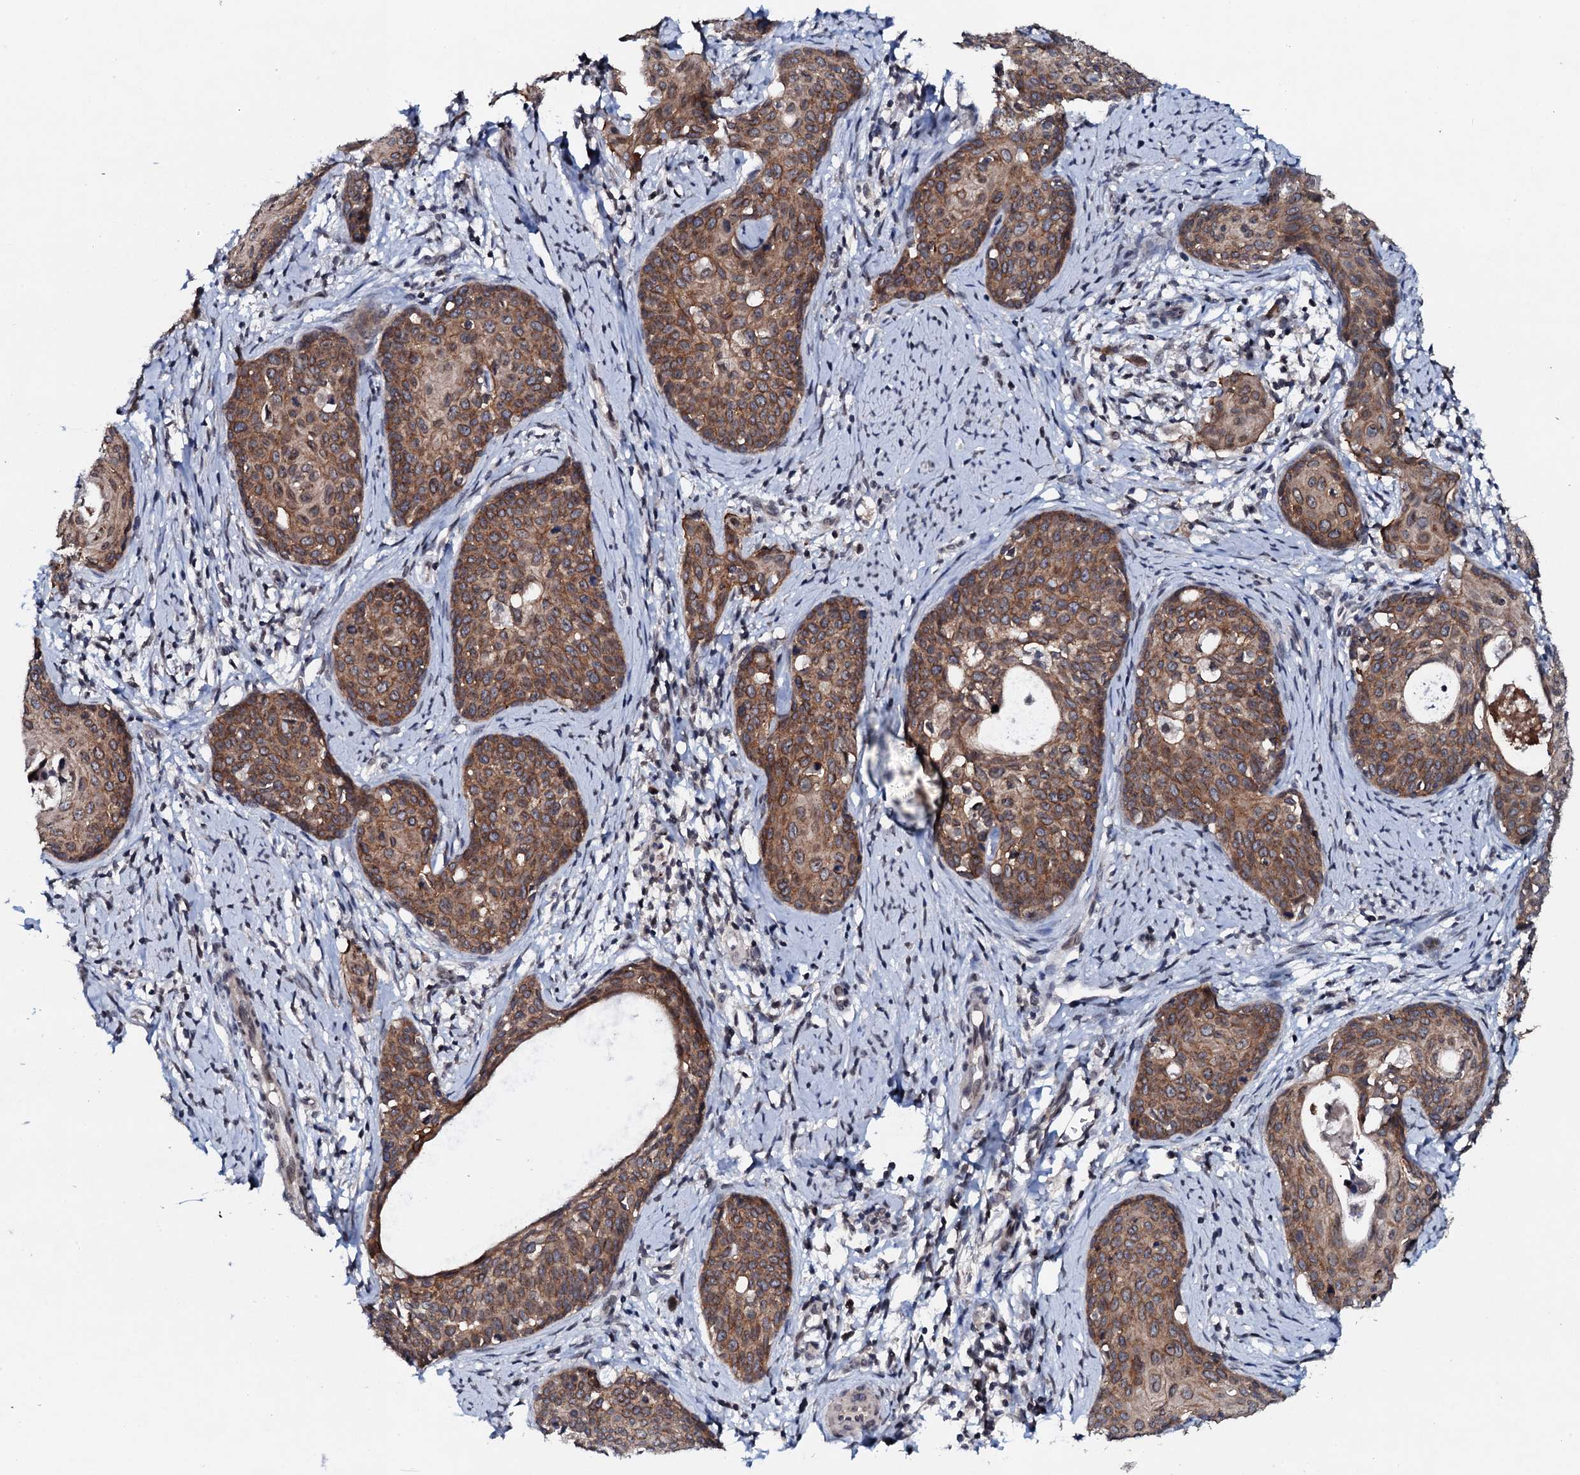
{"staining": {"intensity": "moderate", "quantity": ">75%", "location": "cytoplasmic/membranous"}, "tissue": "cervical cancer", "cell_type": "Tumor cells", "image_type": "cancer", "snomed": [{"axis": "morphology", "description": "Squamous cell carcinoma, NOS"}, {"axis": "topography", "description": "Cervix"}], "caption": "High-power microscopy captured an immunohistochemistry image of squamous cell carcinoma (cervical), revealing moderate cytoplasmic/membranous expression in about >75% of tumor cells.", "gene": "SNTA1", "patient": {"sex": "female", "age": 52}}